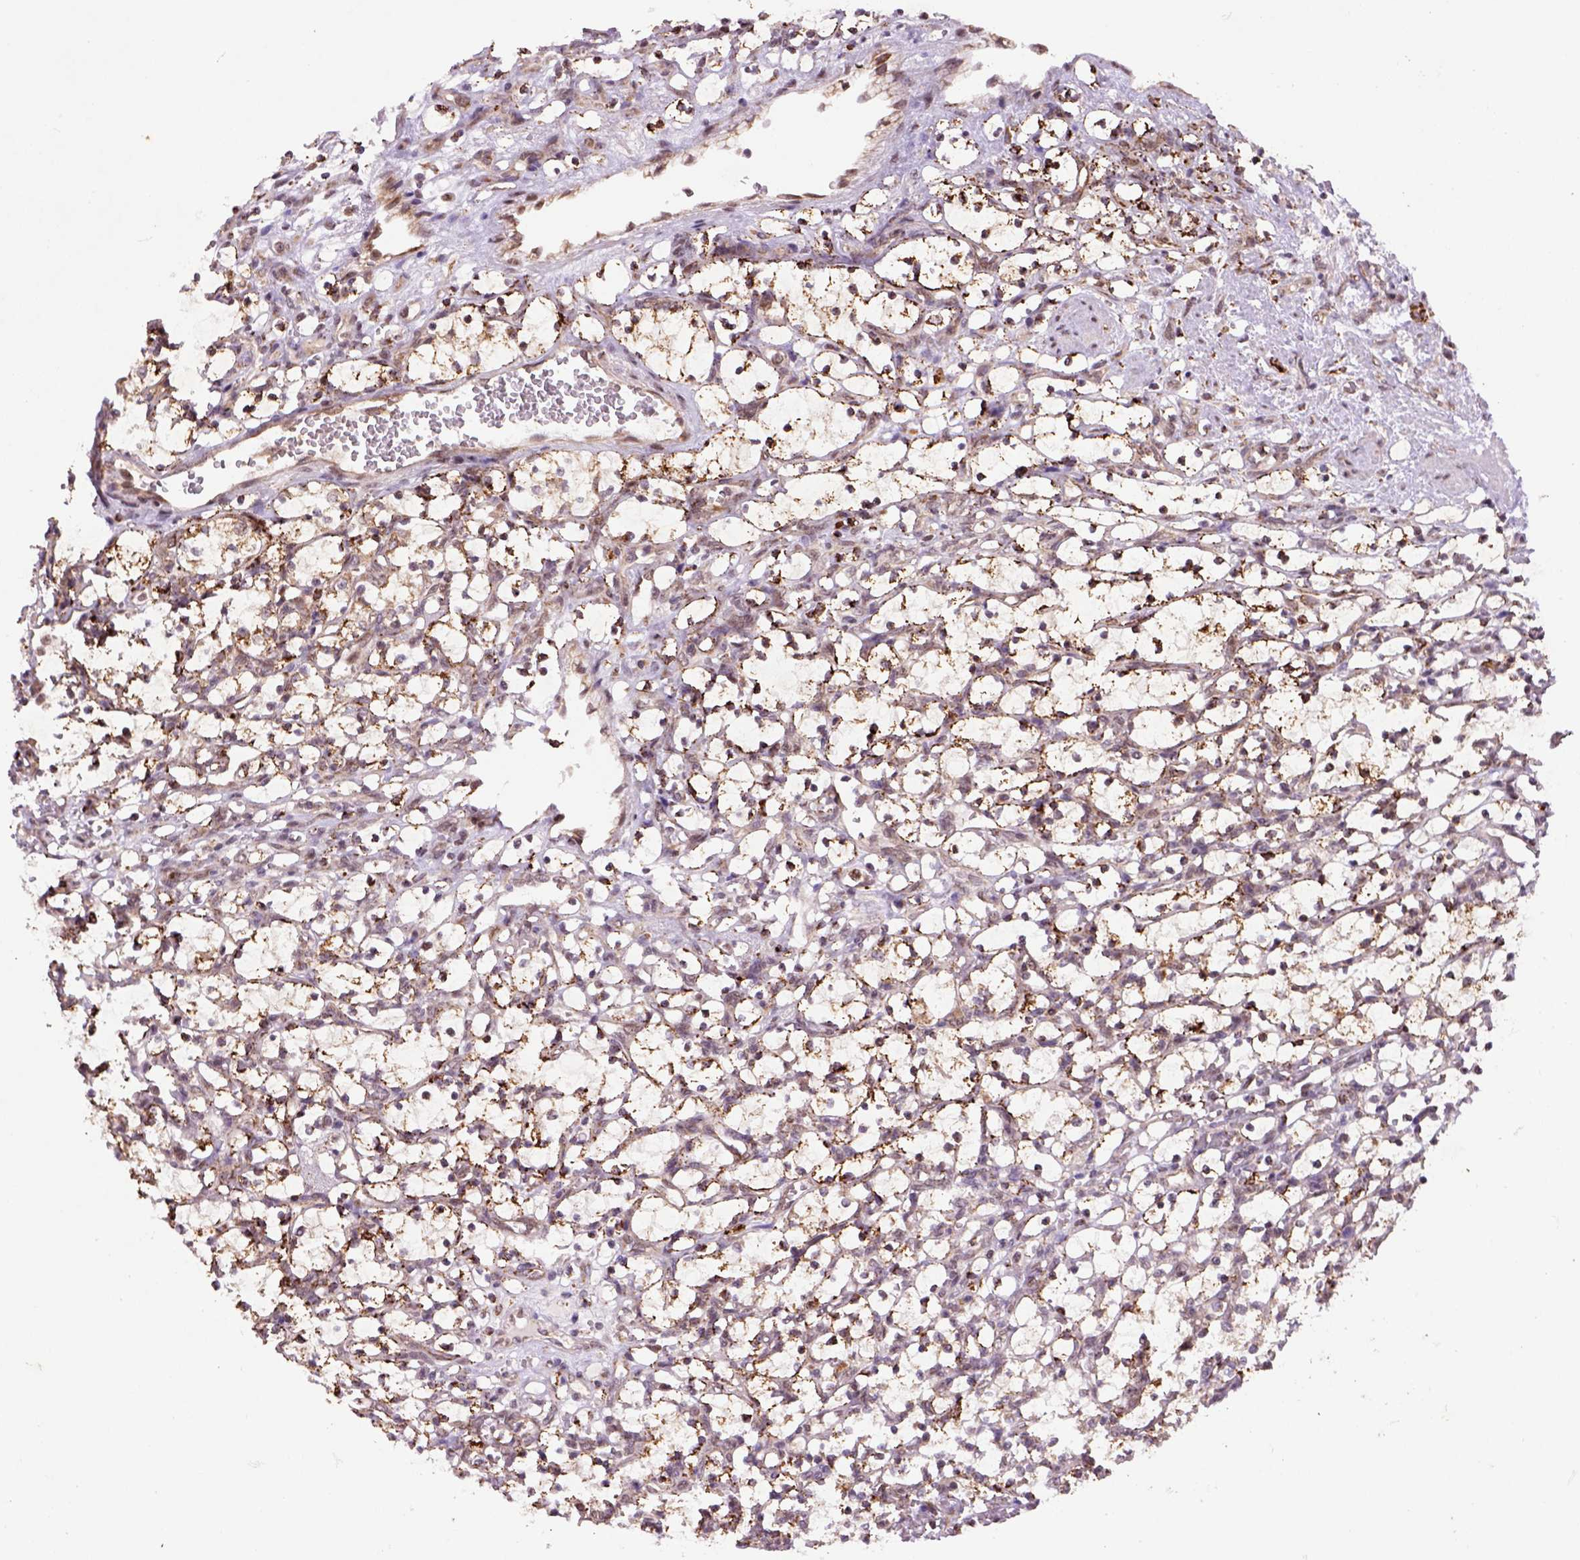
{"staining": {"intensity": "strong", "quantity": ">75%", "location": "cytoplasmic/membranous"}, "tissue": "renal cancer", "cell_type": "Tumor cells", "image_type": "cancer", "snomed": [{"axis": "morphology", "description": "Adenocarcinoma, NOS"}, {"axis": "topography", "description": "Kidney"}], "caption": "About >75% of tumor cells in renal cancer (adenocarcinoma) demonstrate strong cytoplasmic/membranous protein staining as visualized by brown immunohistochemical staining.", "gene": "FZD7", "patient": {"sex": "female", "age": 69}}